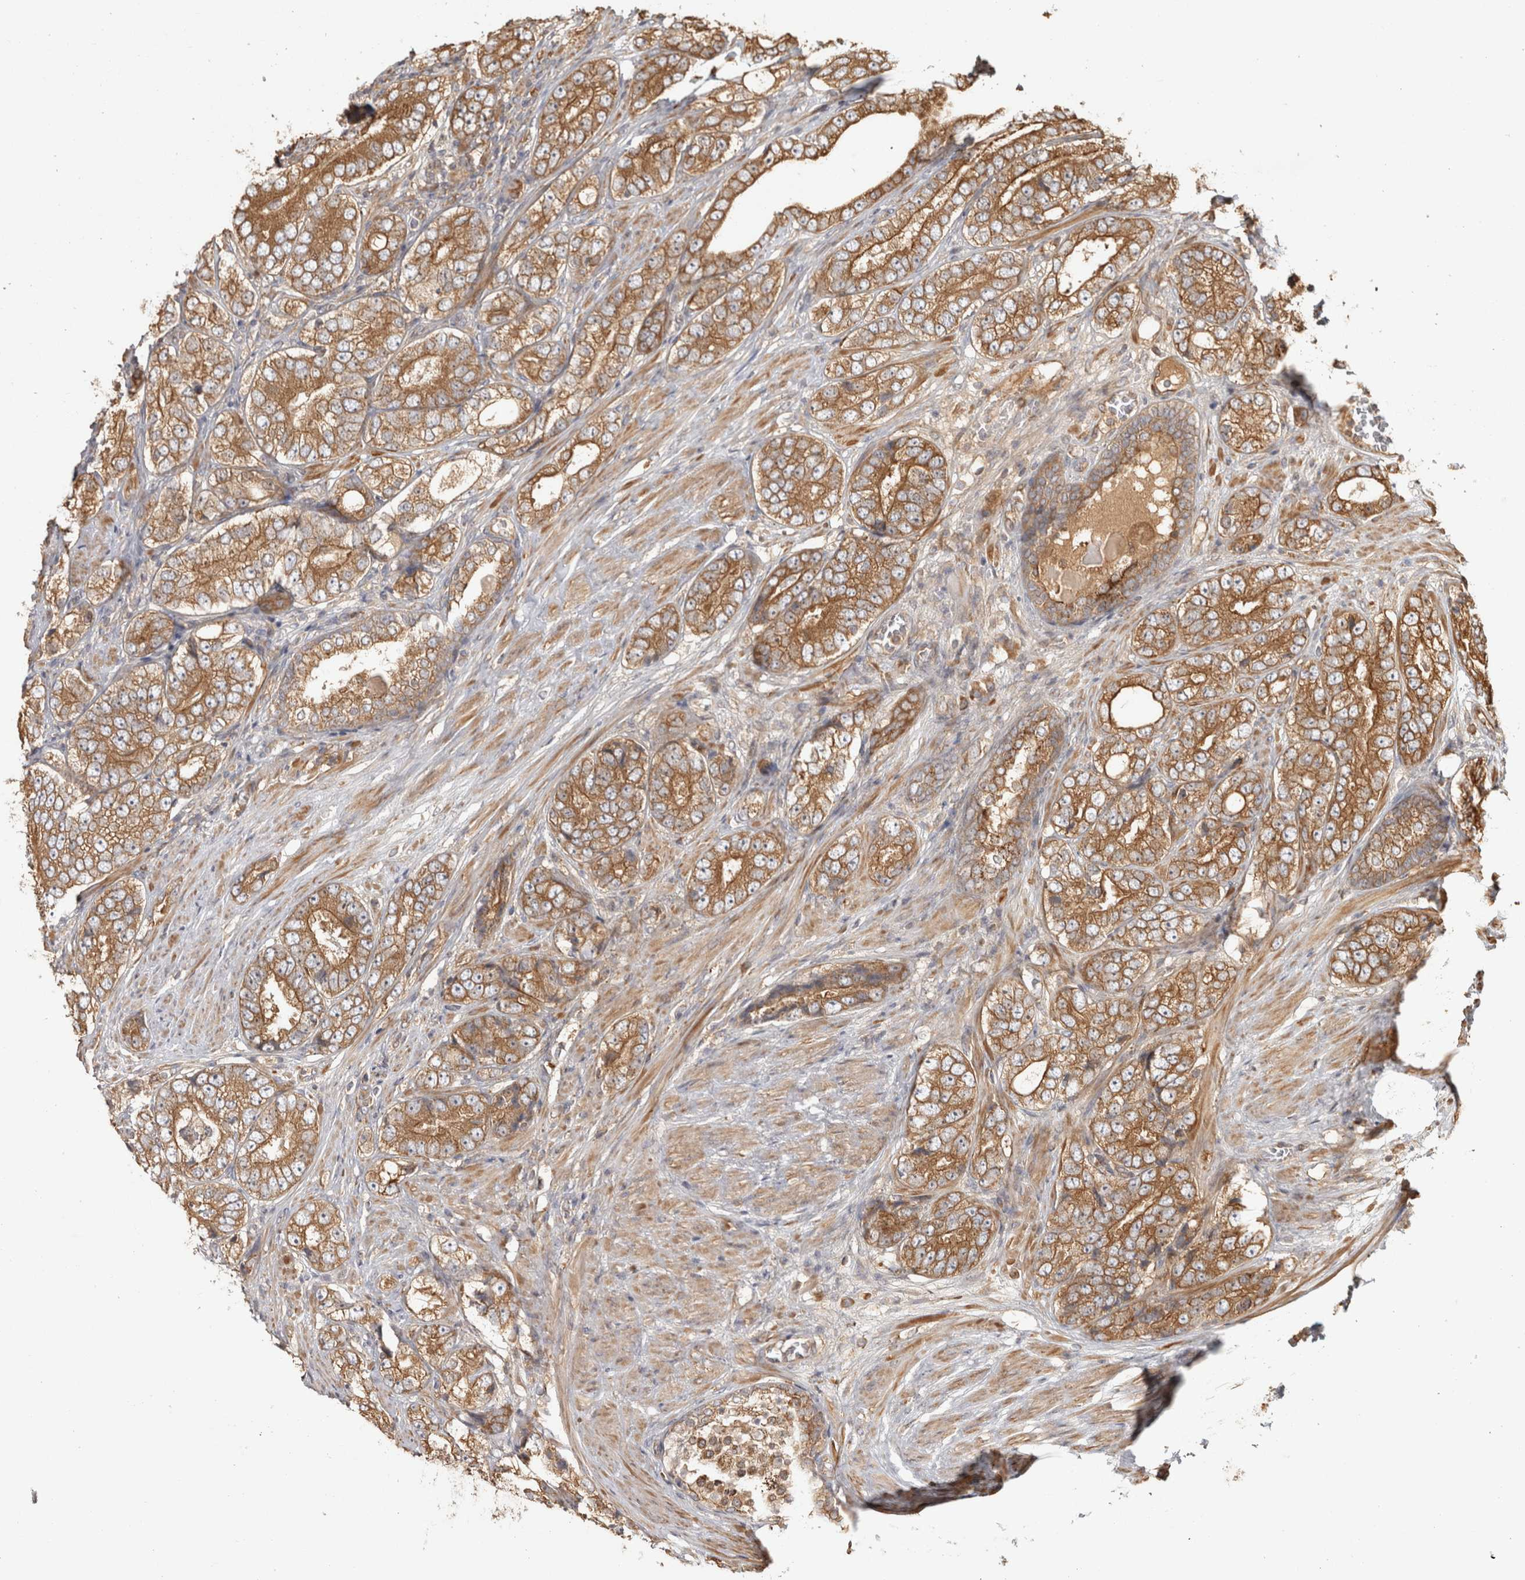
{"staining": {"intensity": "moderate", "quantity": ">75%", "location": "cytoplasmic/membranous"}, "tissue": "prostate cancer", "cell_type": "Tumor cells", "image_type": "cancer", "snomed": [{"axis": "morphology", "description": "Adenocarcinoma, High grade"}, {"axis": "topography", "description": "Prostate"}], "caption": "This is an image of immunohistochemistry (IHC) staining of prostate cancer, which shows moderate positivity in the cytoplasmic/membranous of tumor cells.", "gene": "CAMSAP2", "patient": {"sex": "male", "age": 56}}